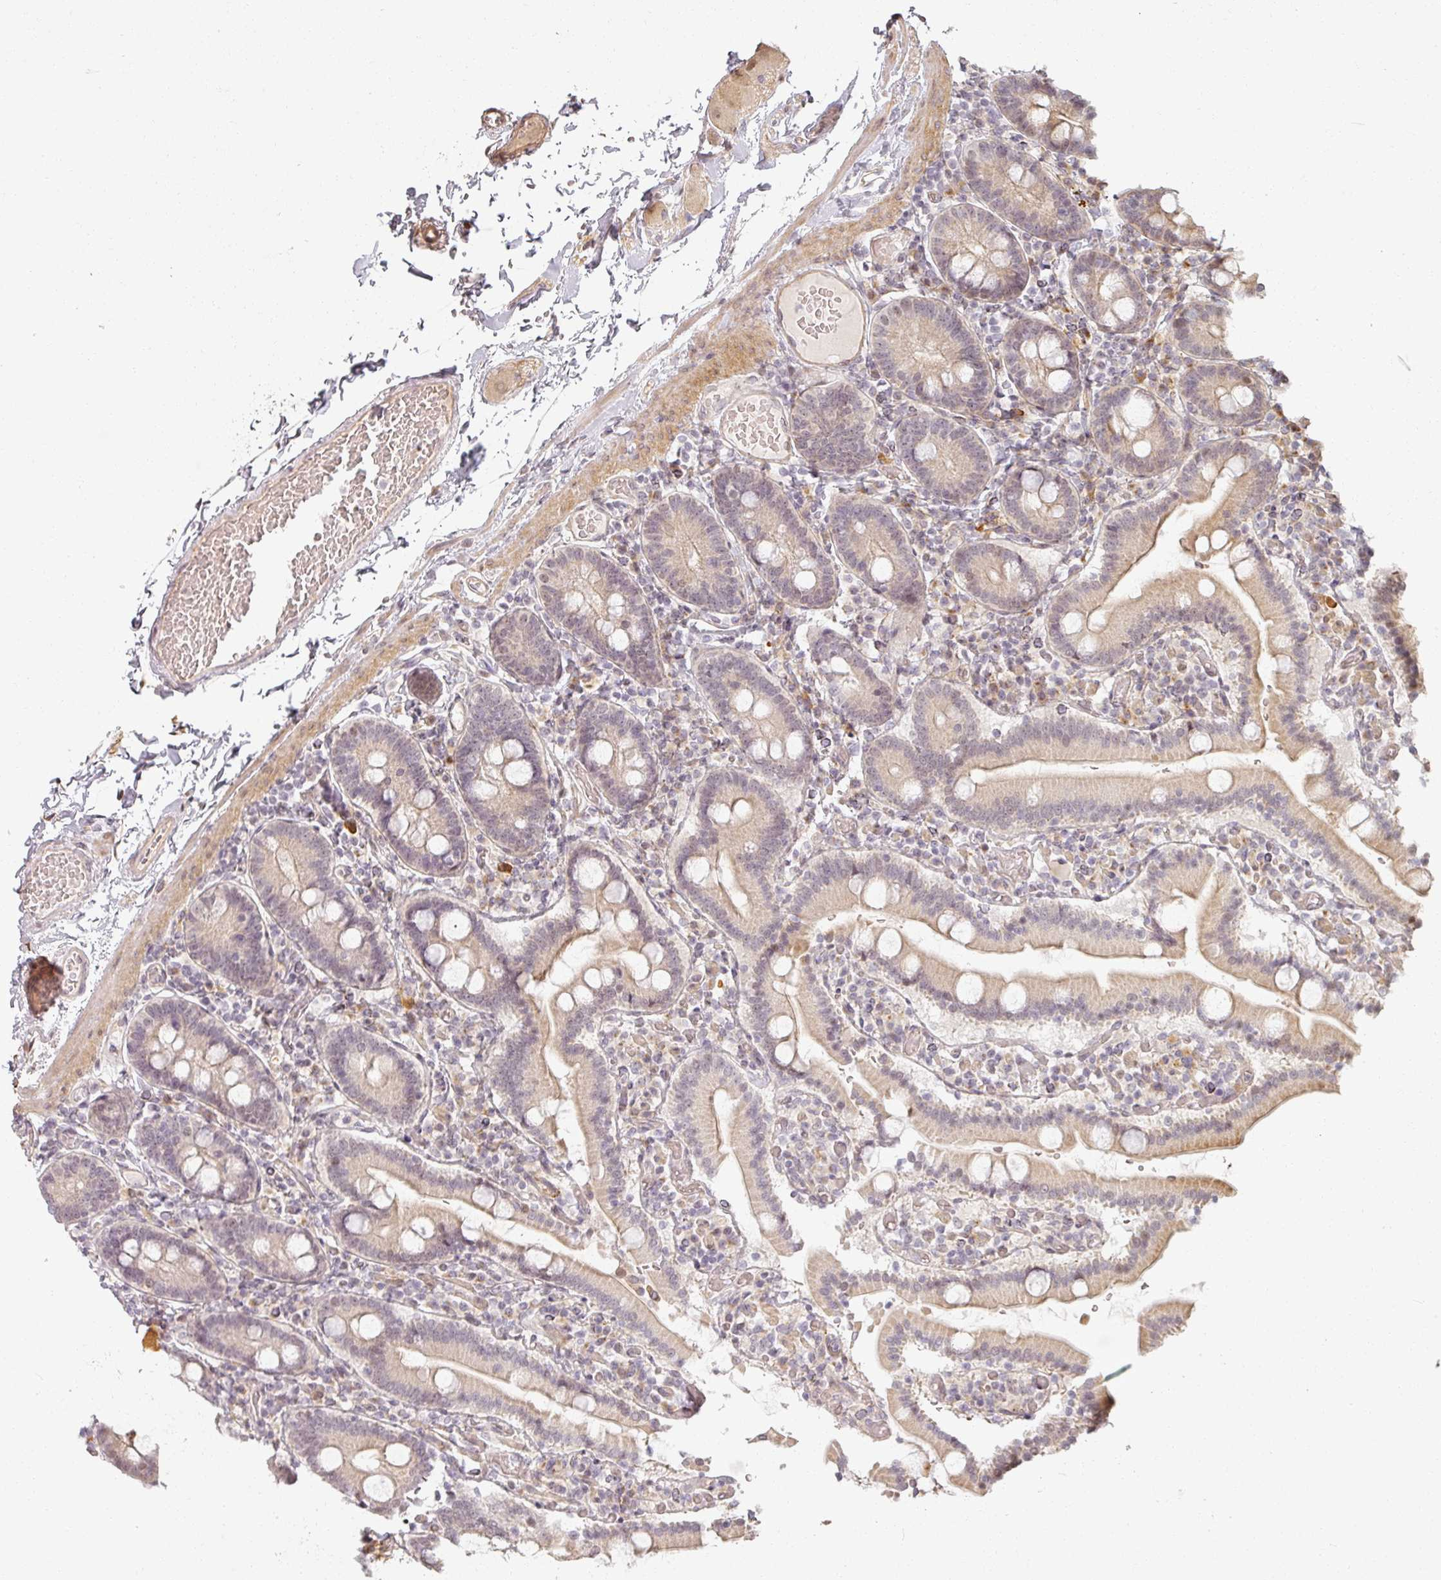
{"staining": {"intensity": "weak", "quantity": "25%-75%", "location": "cytoplasmic/membranous"}, "tissue": "duodenum", "cell_type": "Glandular cells", "image_type": "normal", "snomed": [{"axis": "morphology", "description": "Normal tissue, NOS"}, {"axis": "topography", "description": "Duodenum"}], "caption": "Immunohistochemical staining of normal duodenum exhibits weak cytoplasmic/membranous protein expression in approximately 25%-75% of glandular cells. The staining was performed using DAB, with brown indicating positive protein expression. Nuclei are stained blue with hematoxylin.", "gene": "MED19", "patient": {"sex": "male", "age": 55}}